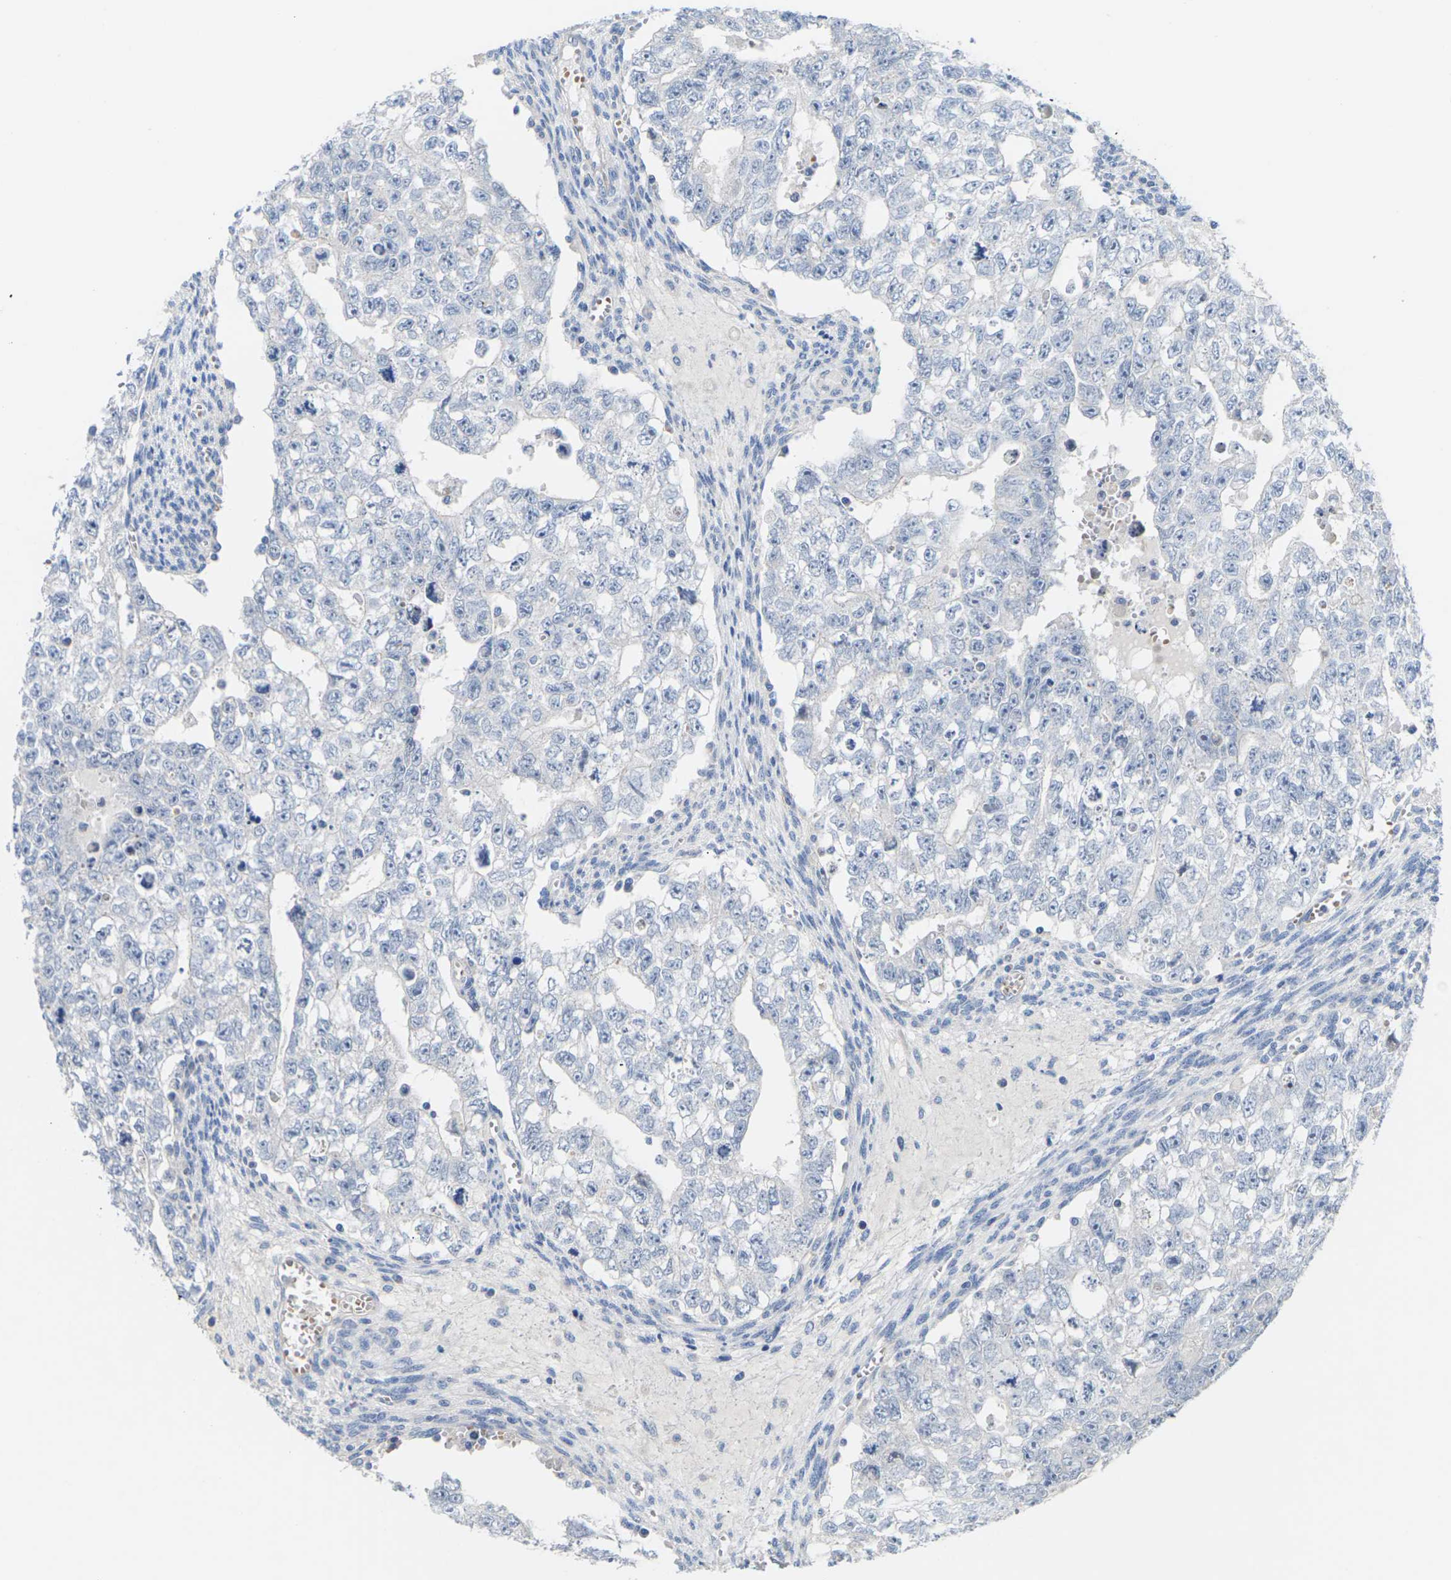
{"staining": {"intensity": "negative", "quantity": "none", "location": "none"}, "tissue": "testis cancer", "cell_type": "Tumor cells", "image_type": "cancer", "snomed": [{"axis": "morphology", "description": "Seminoma, NOS"}, {"axis": "morphology", "description": "Carcinoma, Embryonal, NOS"}, {"axis": "topography", "description": "Testis"}], "caption": "Embryonal carcinoma (testis) stained for a protein using immunohistochemistry (IHC) reveals no staining tumor cells.", "gene": "TMCO4", "patient": {"sex": "male", "age": 38}}